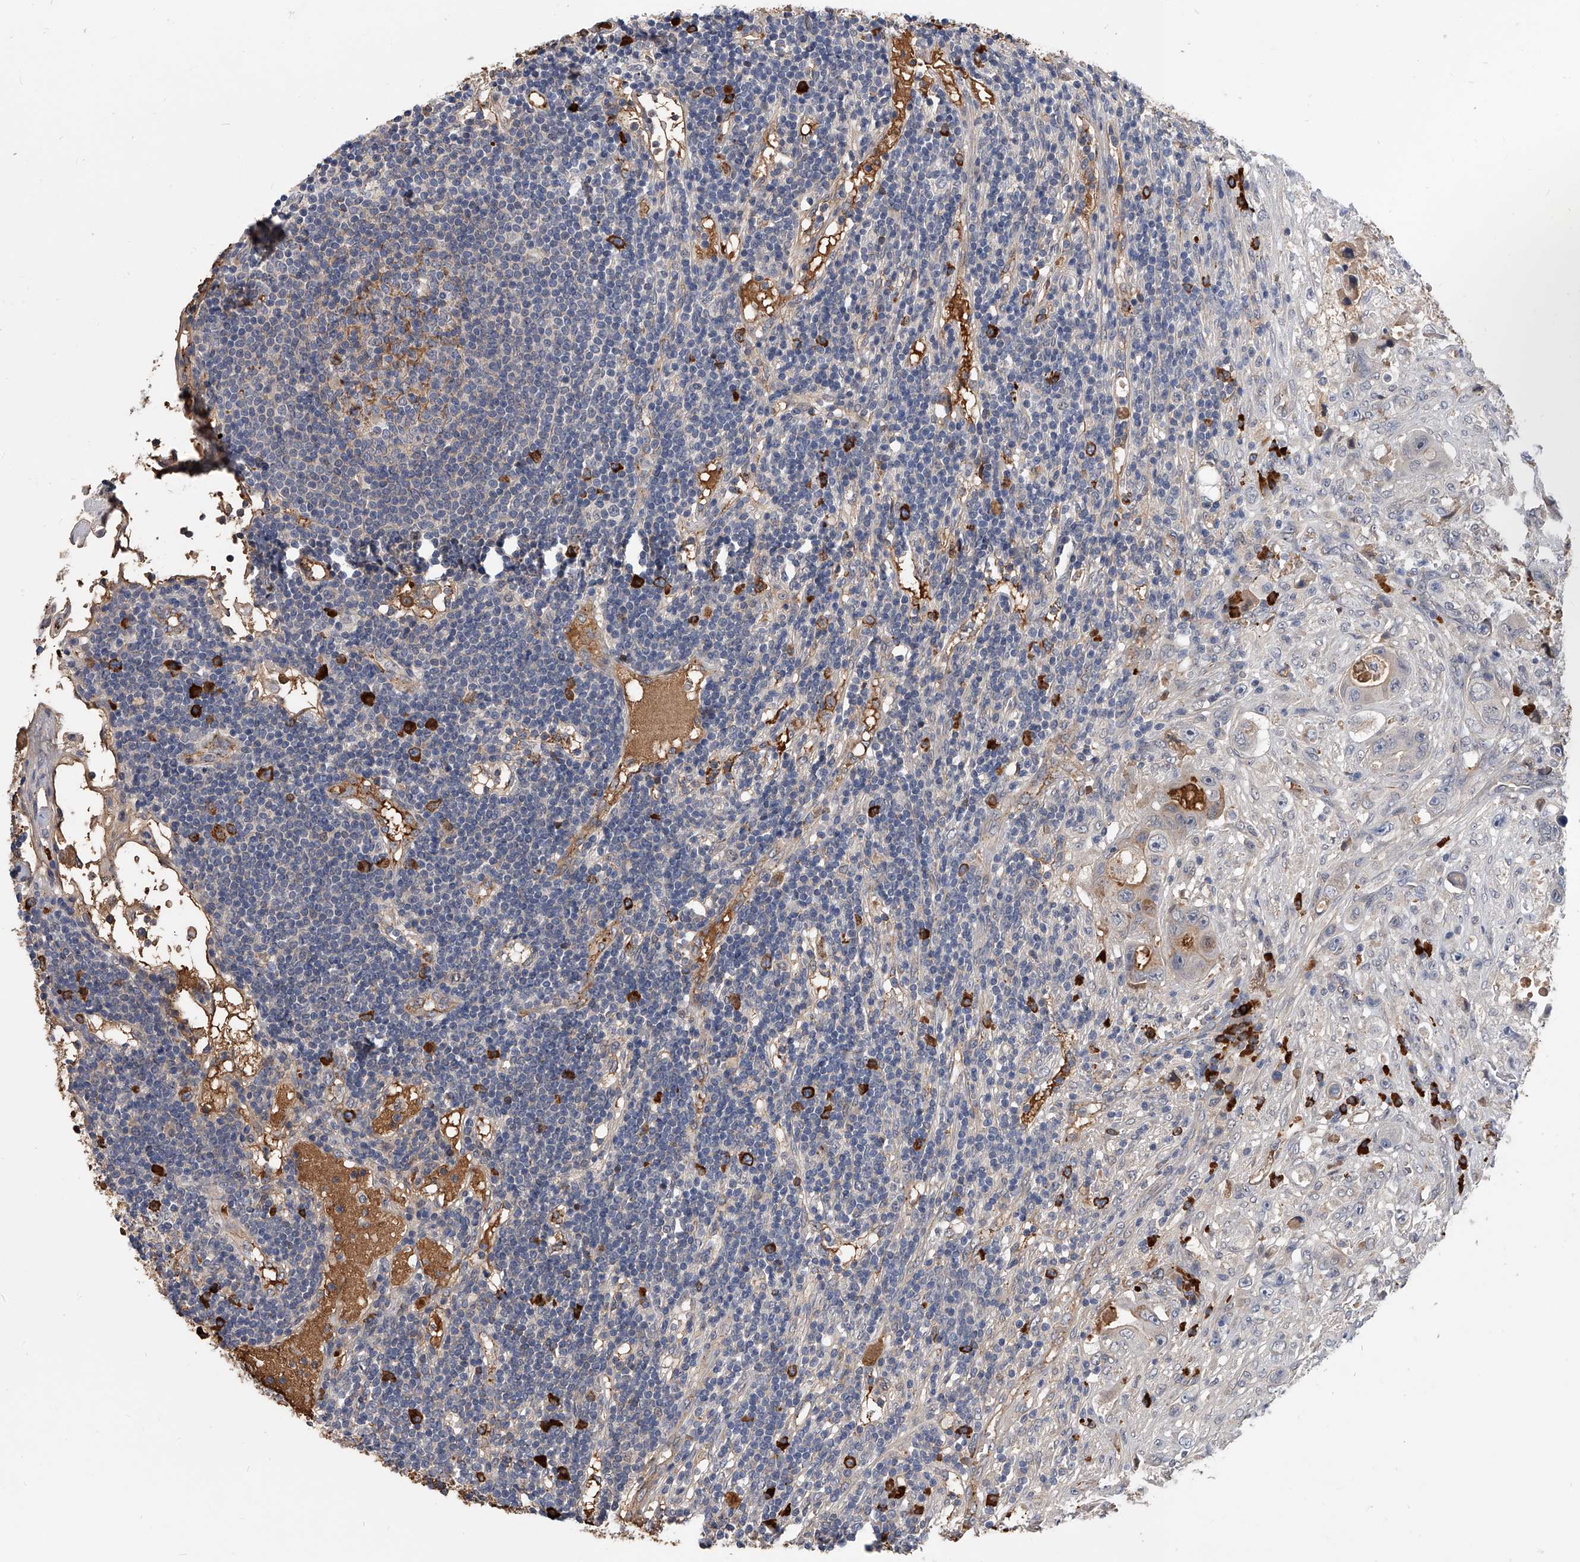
{"staining": {"intensity": "weak", "quantity": "<25%", "location": "cytoplasmic/membranous"}, "tissue": "colorectal cancer", "cell_type": "Tumor cells", "image_type": "cancer", "snomed": [{"axis": "morphology", "description": "Adenocarcinoma, NOS"}, {"axis": "topography", "description": "Colon"}], "caption": "A high-resolution micrograph shows immunohistochemistry staining of colorectal cancer, which demonstrates no significant staining in tumor cells. (DAB IHC, high magnification).", "gene": "ZNF25", "patient": {"sex": "female", "age": 46}}